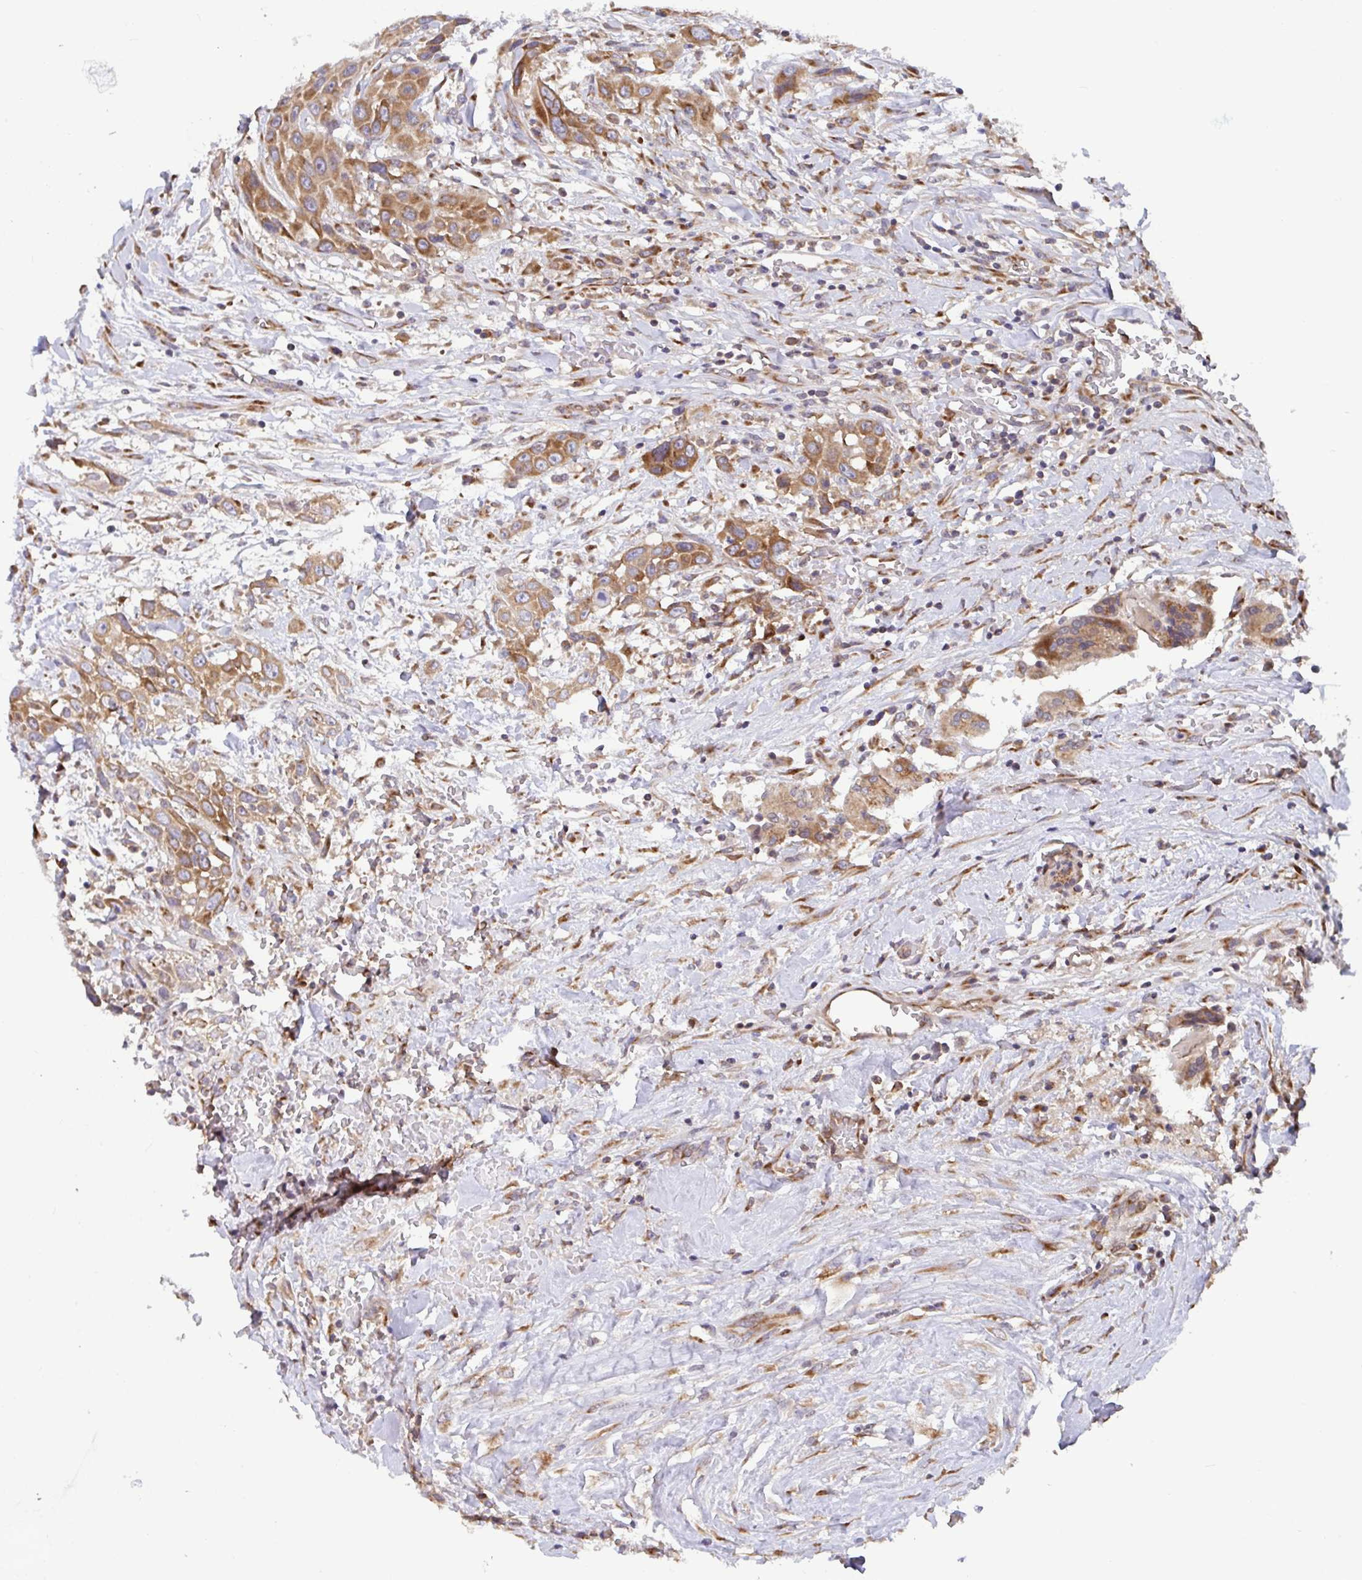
{"staining": {"intensity": "moderate", "quantity": ">75%", "location": "cytoplasmic/membranous"}, "tissue": "head and neck cancer", "cell_type": "Tumor cells", "image_type": "cancer", "snomed": [{"axis": "morphology", "description": "Squamous cell carcinoma, NOS"}, {"axis": "topography", "description": "Head-Neck"}], "caption": "Protein expression analysis of head and neck cancer (squamous cell carcinoma) shows moderate cytoplasmic/membranous staining in approximately >75% of tumor cells.", "gene": "ATP5MJ", "patient": {"sex": "male", "age": 81}}